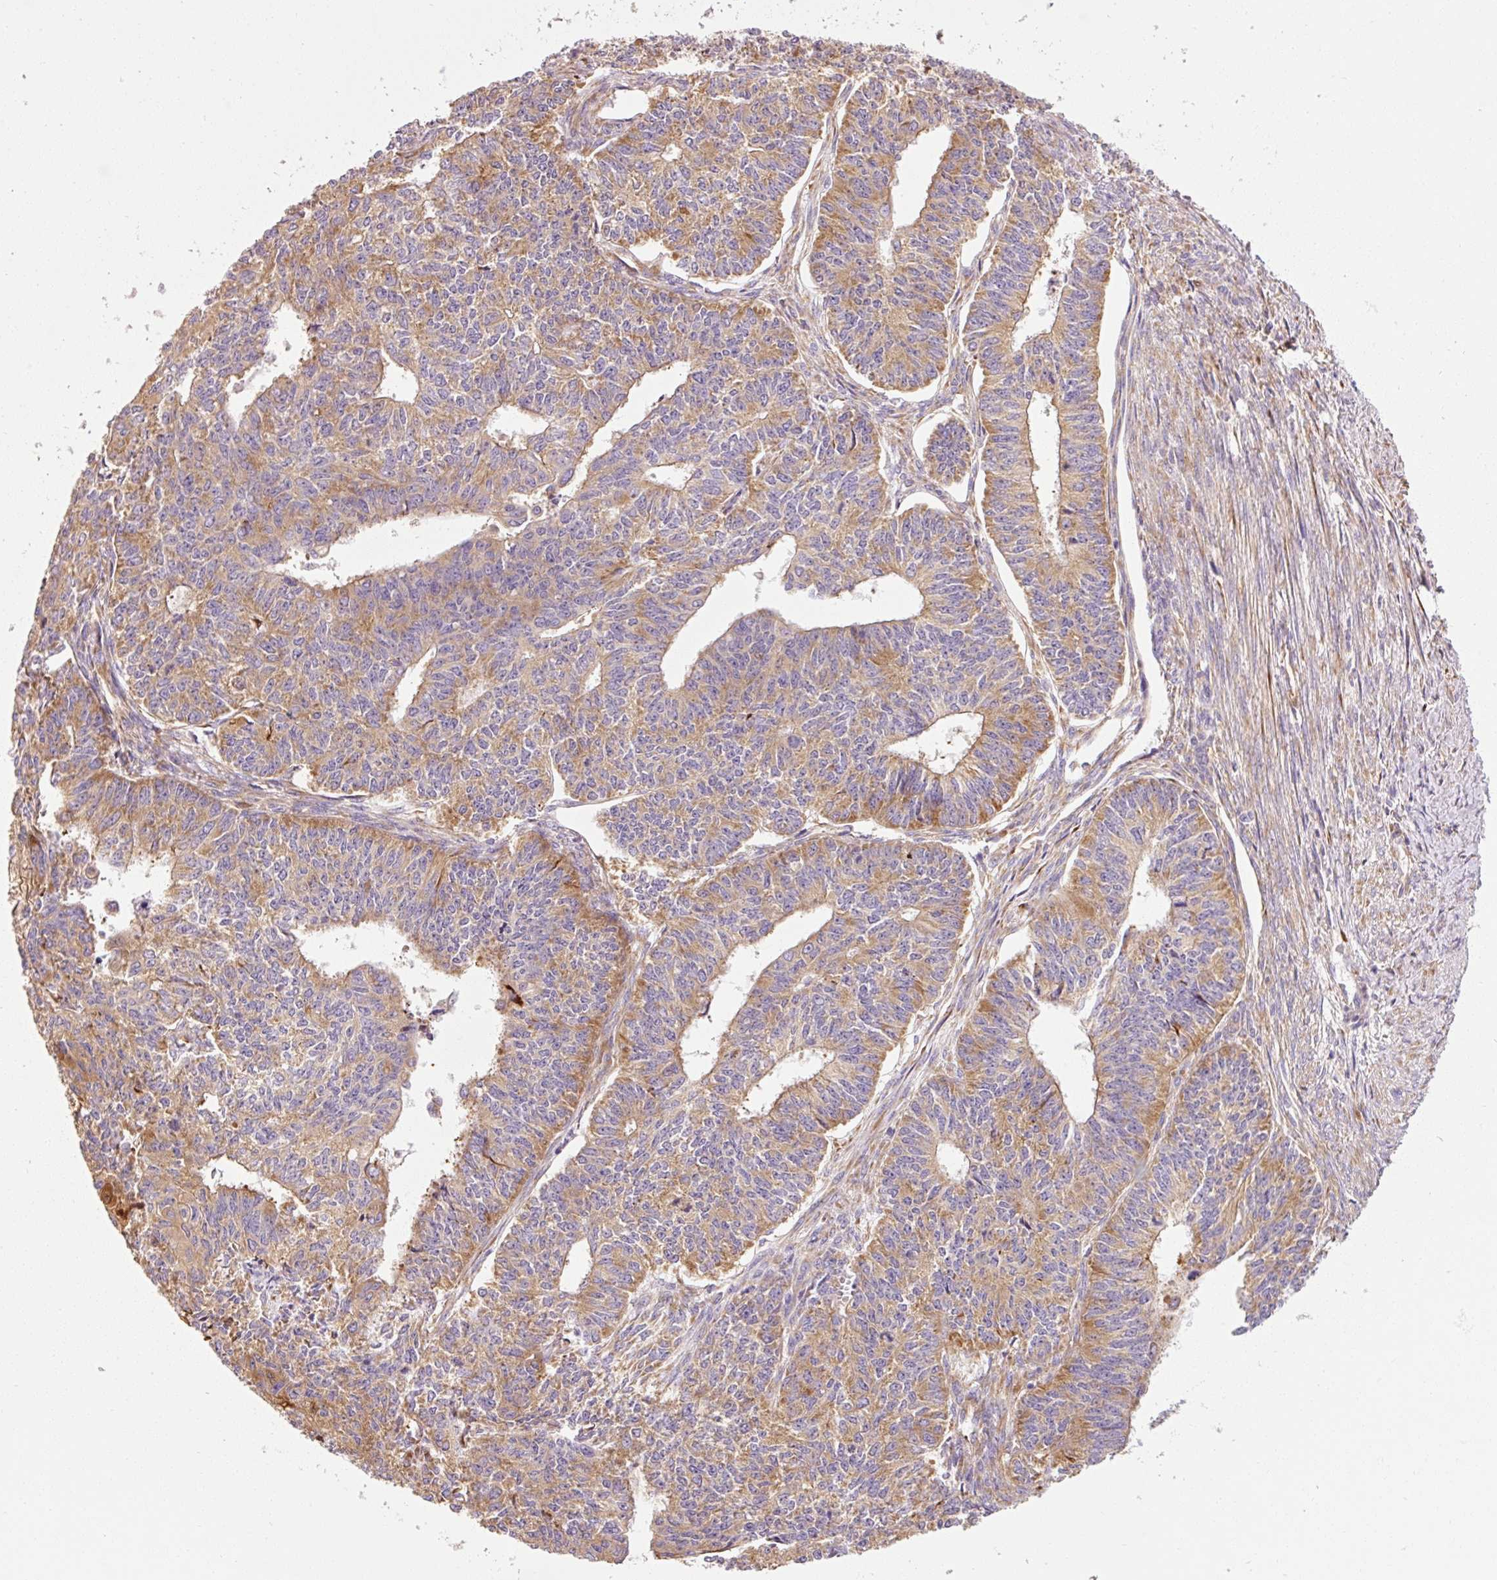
{"staining": {"intensity": "moderate", "quantity": ">75%", "location": "cytoplasmic/membranous"}, "tissue": "endometrial cancer", "cell_type": "Tumor cells", "image_type": "cancer", "snomed": [{"axis": "morphology", "description": "Adenocarcinoma, NOS"}, {"axis": "topography", "description": "Endometrium"}], "caption": "The immunohistochemical stain labels moderate cytoplasmic/membranous staining in tumor cells of endometrial adenocarcinoma tissue. The protein is stained brown, and the nuclei are stained in blue (DAB IHC with brightfield microscopy, high magnification).", "gene": "RPL10A", "patient": {"sex": "female", "age": 32}}